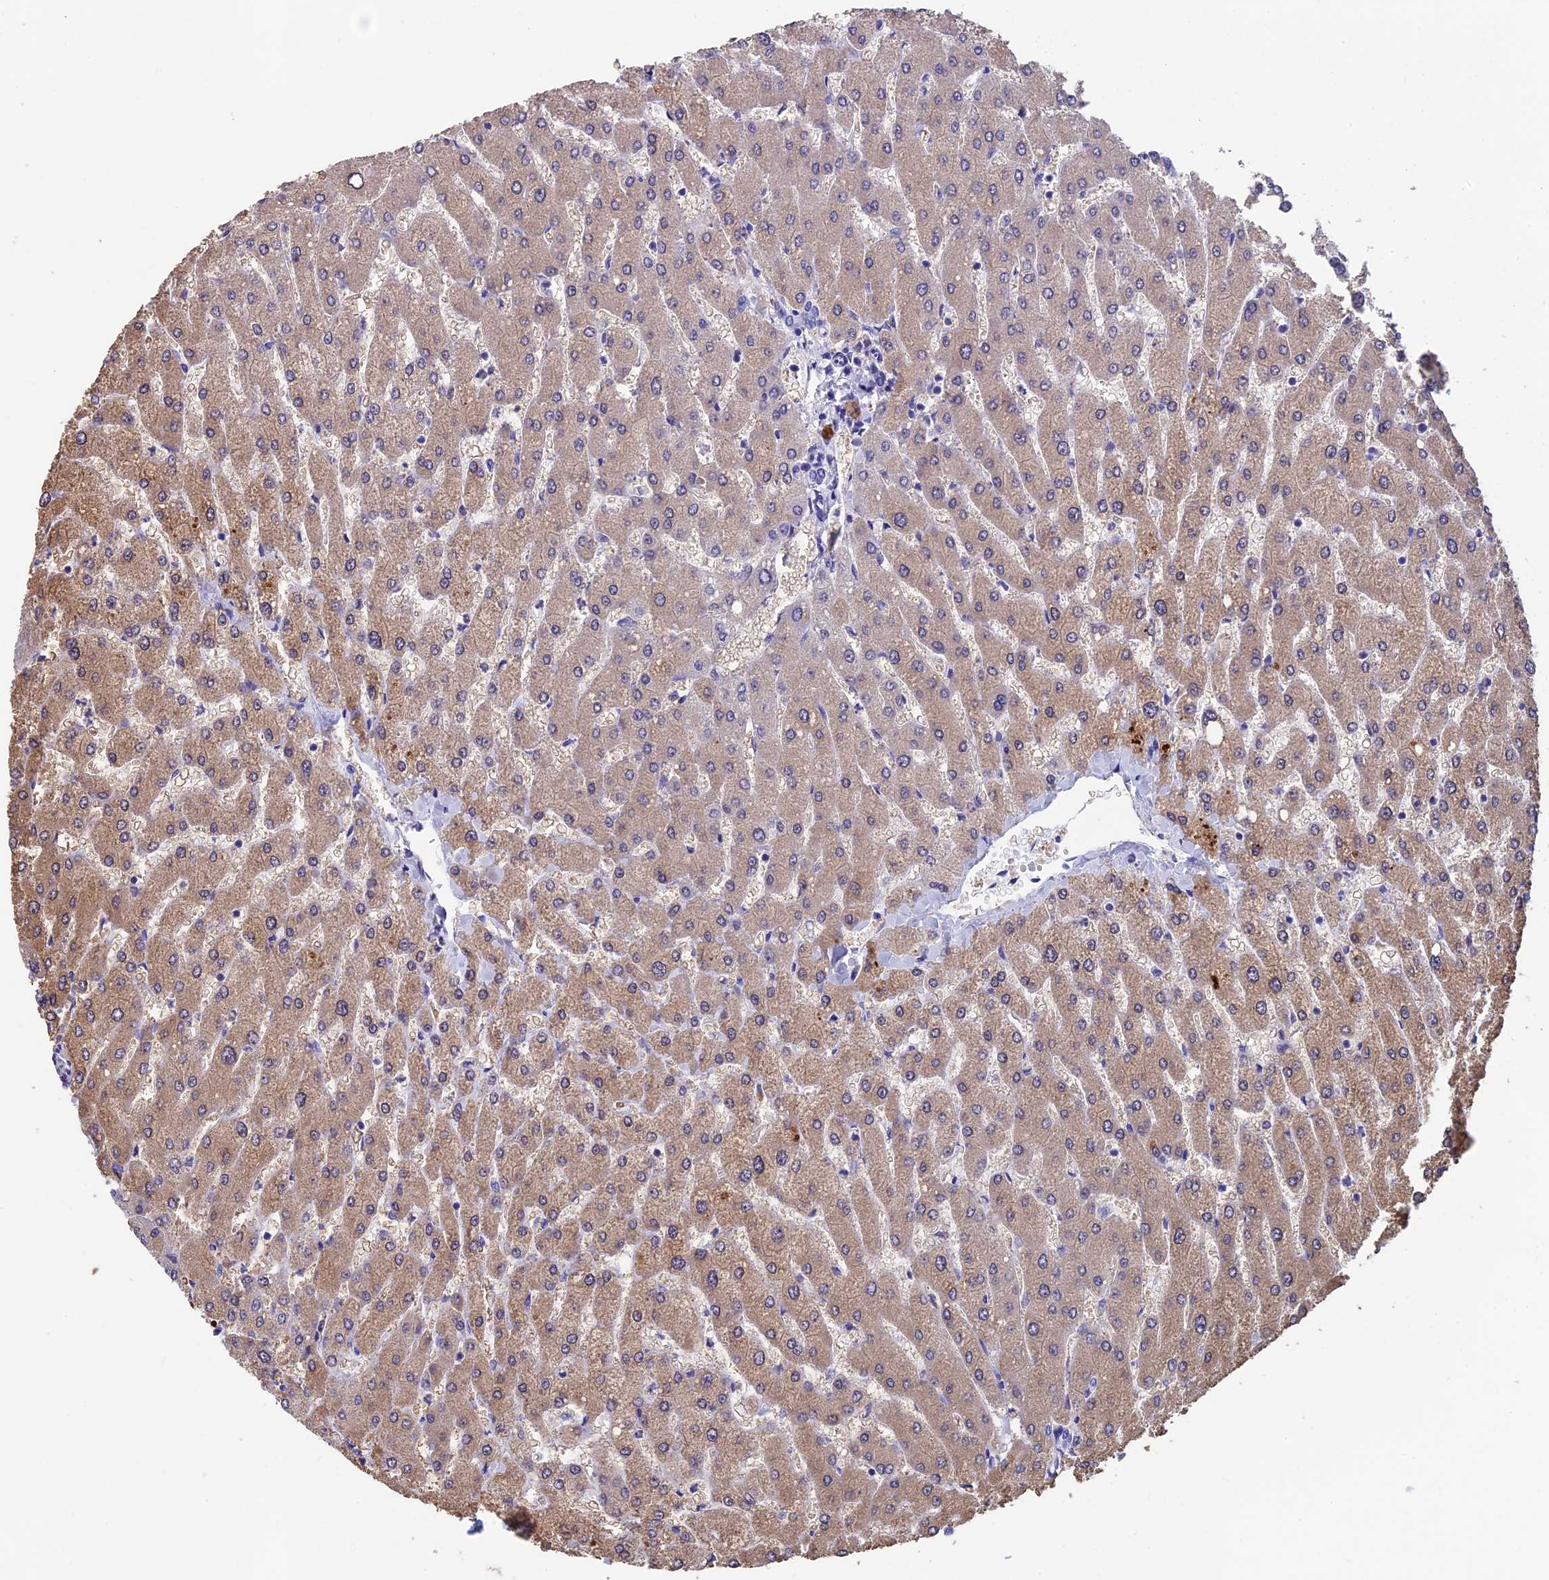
{"staining": {"intensity": "negative", "quantity": "none", "location": "none"}, "tissue": "liver", "cell_type": "Cholangiocytes", "image_type": "normal", "snomed": [{"axis": "morphology", "description": "Normal tissue, NOS"}, {"axis": "topography", "description": "Liver"}], "caption": "Immunohistochemistry image of normal liver: human liver stained with DAB reveals no significant protein staining in cholangiocytes. (Brightfield microscopy of DAB (3,3'-diaminobenzidine) immunohistochemistry at high magnification).", "gene": "ADH7", "patient": {"sex": "male", "age": 55}}